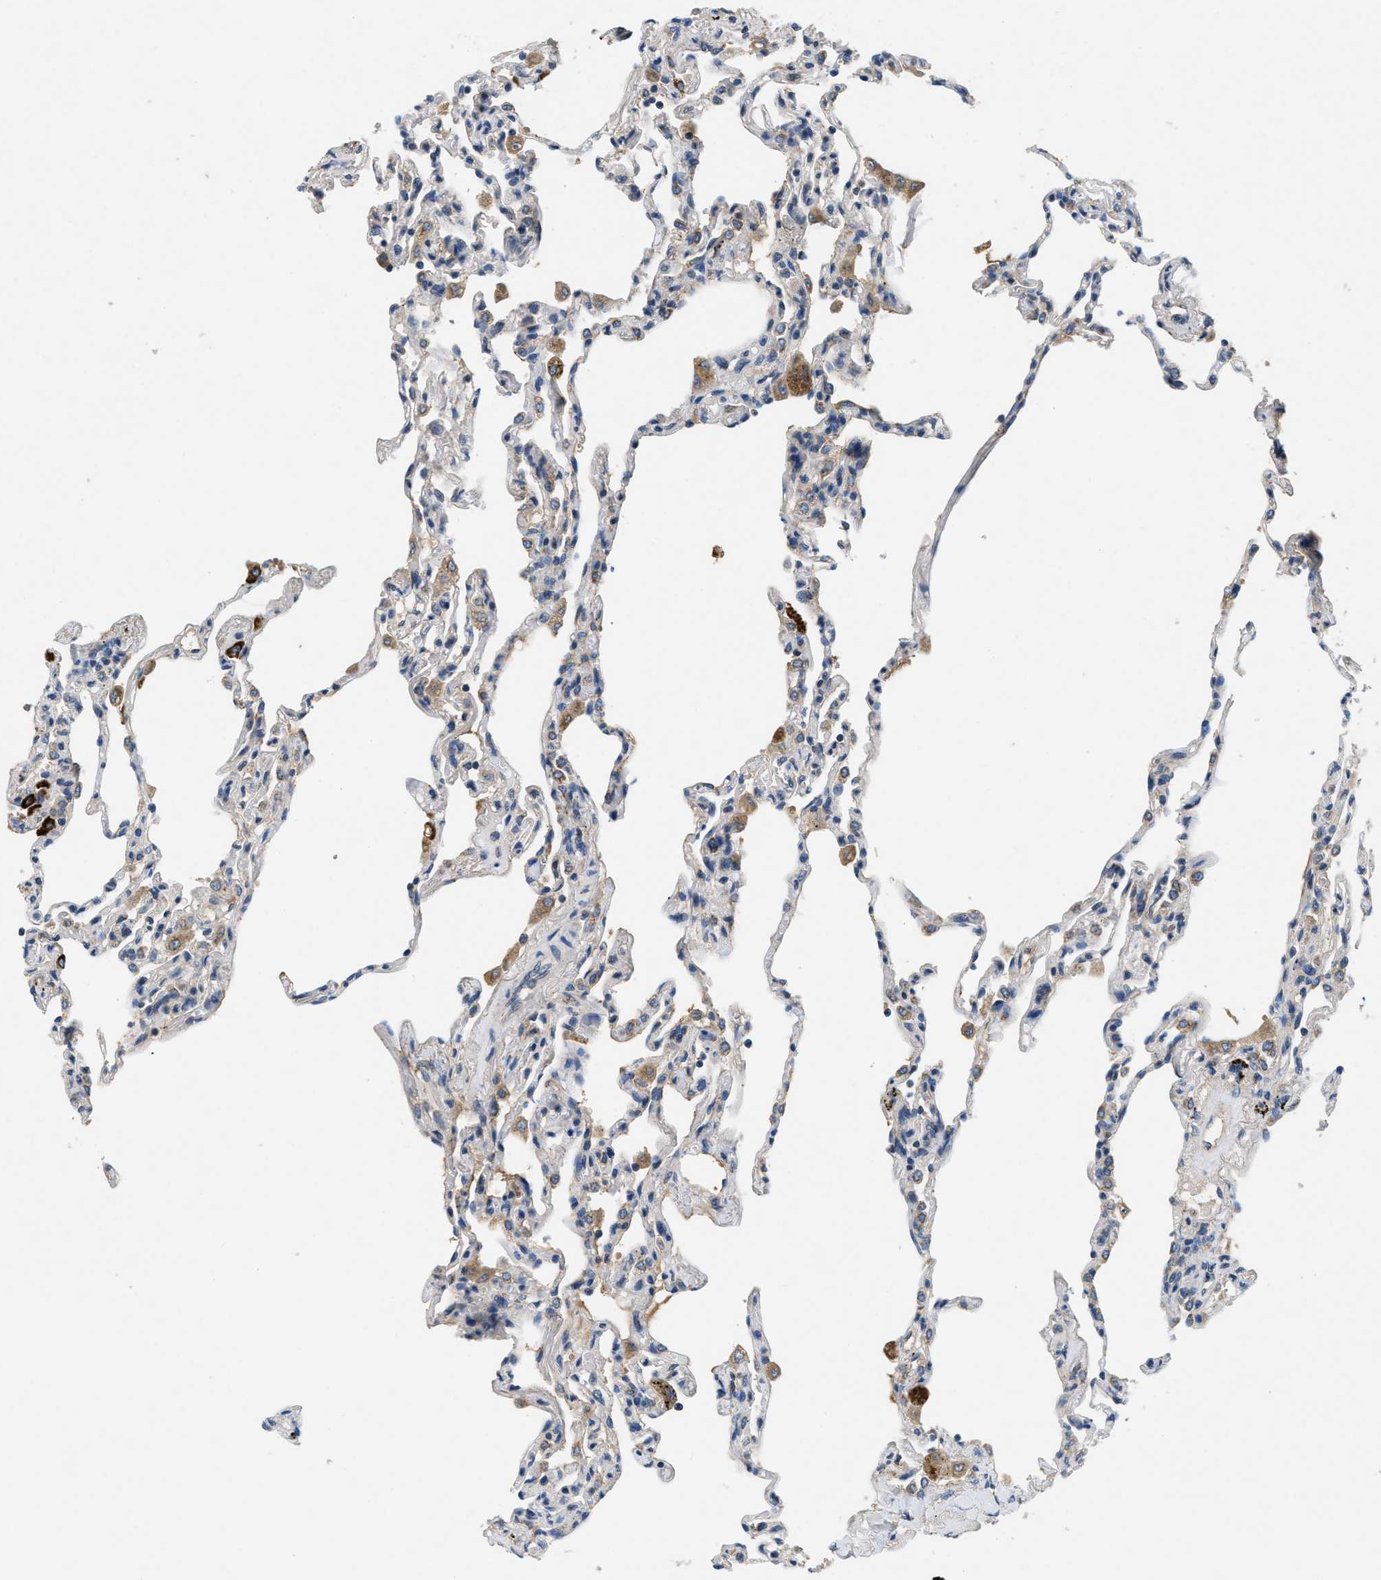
{"staining": {"intensity": "negative", "quantity": "none", "location": "none"}, "tissue": "lung", "cell_type": "Alveolar cells", "image_type": "normal", "snomed": [{"axis": "morphology", "description": "Normal tissue, NOS"}, {"axis": "topography", "description": "Lung"}], "caption": "DAB (3,3'-diaminobenzidine) immunohistochemical staining of benign lung reveals no significant positivity in alveolar cells. The staining is performed using DAB (3,3'-diaminobenzidine) brown chromogen with nuclei counter-stained in using hematoxylin.", "gene": "PNKD", "patient": {"sex": "male", "age": 59}}